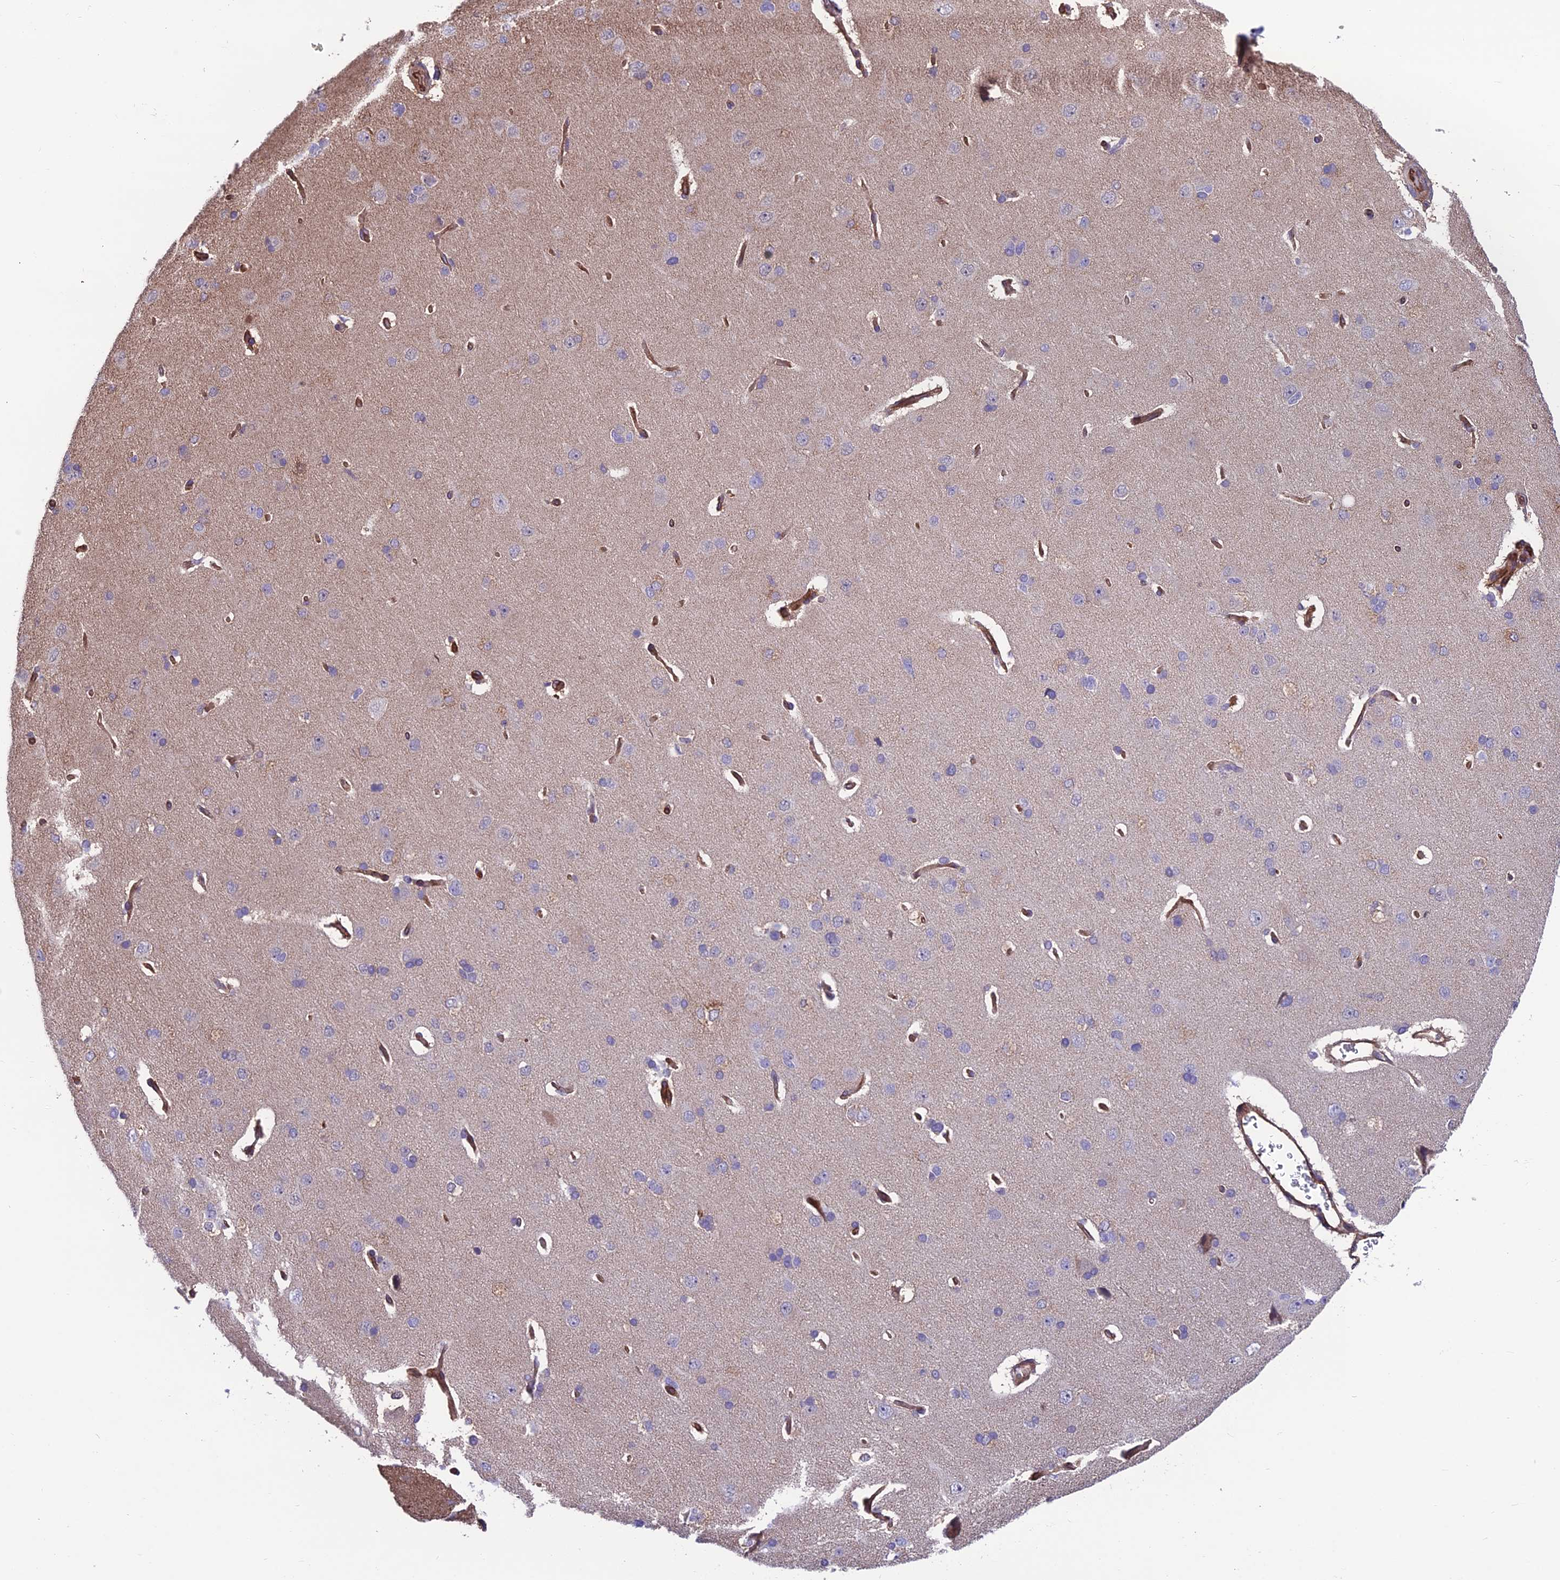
{"staining": {"intensity": "strong", "quantity": ">75%", "location": "cytoplasmic/membranous"}, "tissue": "cerebral cortex", "cell_type": "Endothelial cells", "image_type": "normal", "snomed": [{"axis": "morphology", "description": "Normal tissue, NOS"}, {"axis": "topography", "description": "Cerebral cortex"}], "caption": "Unremarkable cerebral cortex reveals strong cytoplasmic/membranous expression in about >75% of endothelial cells, visualized by immunohistochemistry. (brown staining indicates protein expression, while blue staining denotes nuclei).", "gene": "RTN4RL1", "patient": {"sex": "male", "age": 62}}